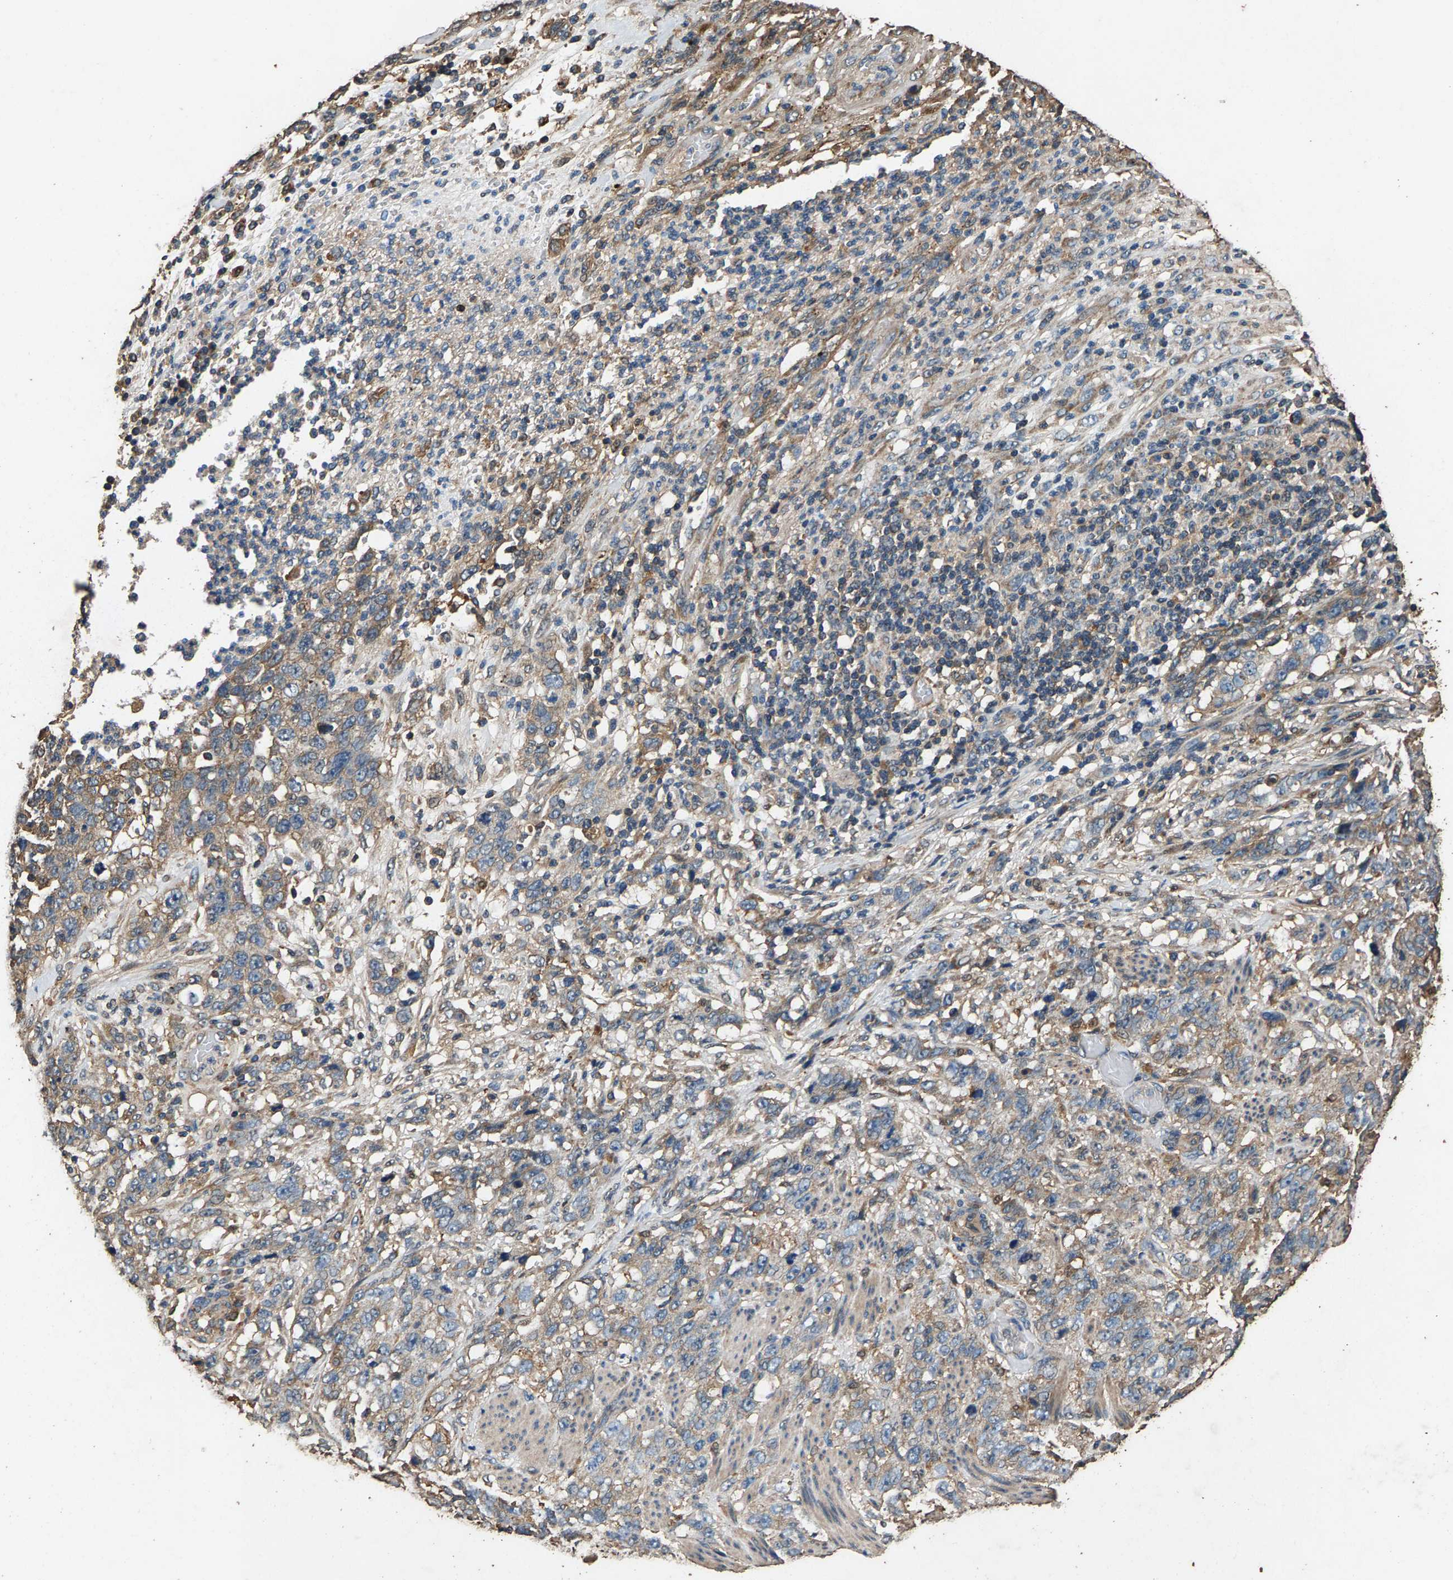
{"staining": {"intensity": "weak", "quantity": "<25%", "location": "cytoplasmic/membranous"}, "tissue": "stomach cancer", "cell_type": "Tumor cells", "image_type": "cancer", "snomed": [{"axis": "morphology", "description": "Adenocarcinoma, NOS"}, {"axis": "topography", "description": "Stomach"}], "caption": "Immunohistochemistry histopathology image of neoplastic tissue: adenocarcinoma (stomach) stained with DAB reveals no significant protein staining in tumor cells.", "gene": "MRPL27", "patient": {"sex": "male", "age": 48}}